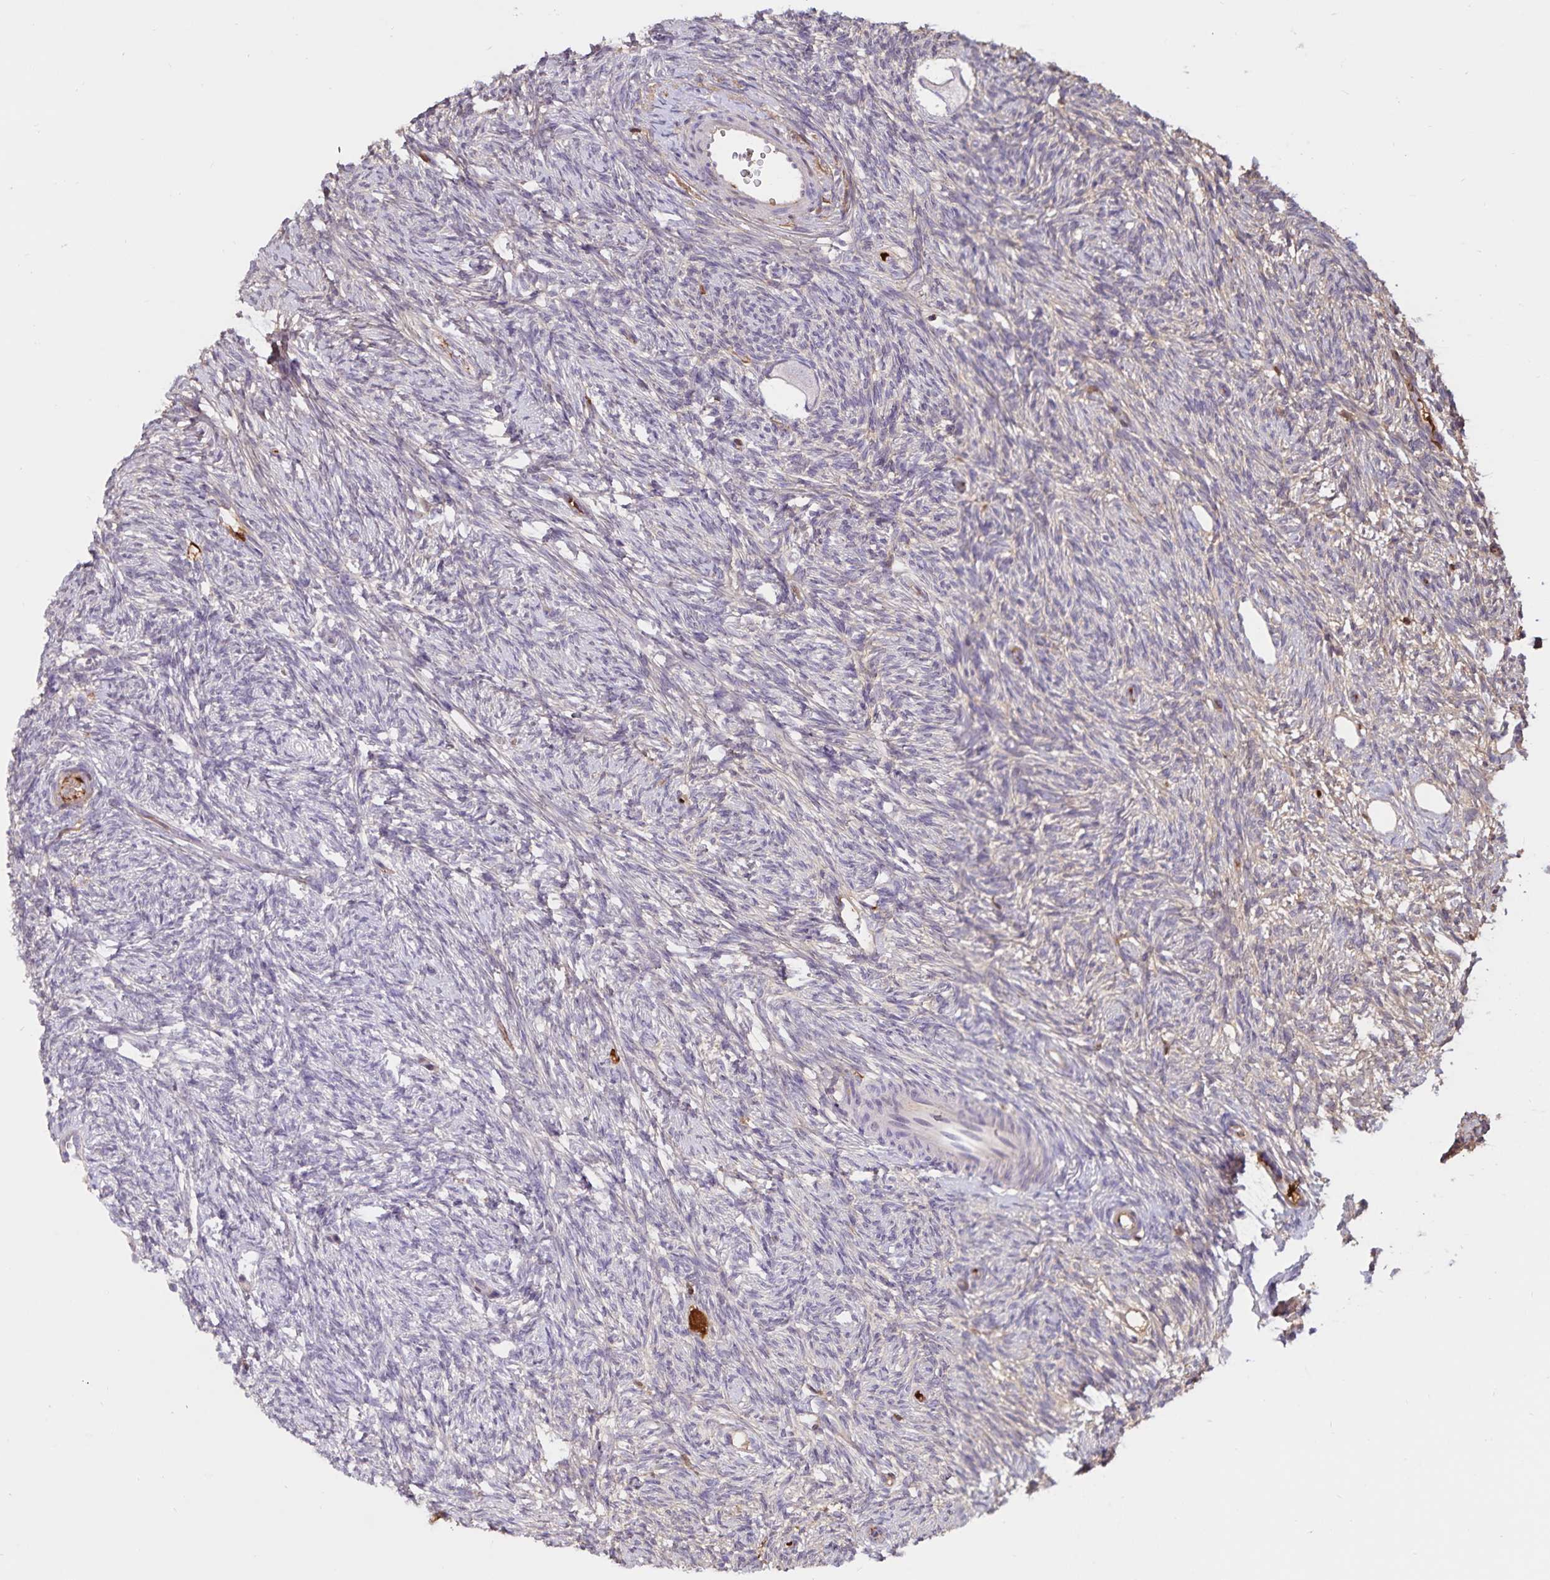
{"staining": {"intensity": "negative", "quantity": "none", "location": "none"}, "tissue": "ovary", "cell_type": "Follicle cells", "image_type": "normal", "snomed": [{"axis": "morphology", "description": "Normal tissue, NOS"}, {"axis": "topography", "description": "Ovary"}], "caption": "IHC of benign human ovary displays no expression in follicle cells.", "gene": "FGG", "patient": {"sex": "female", "age": 33}}